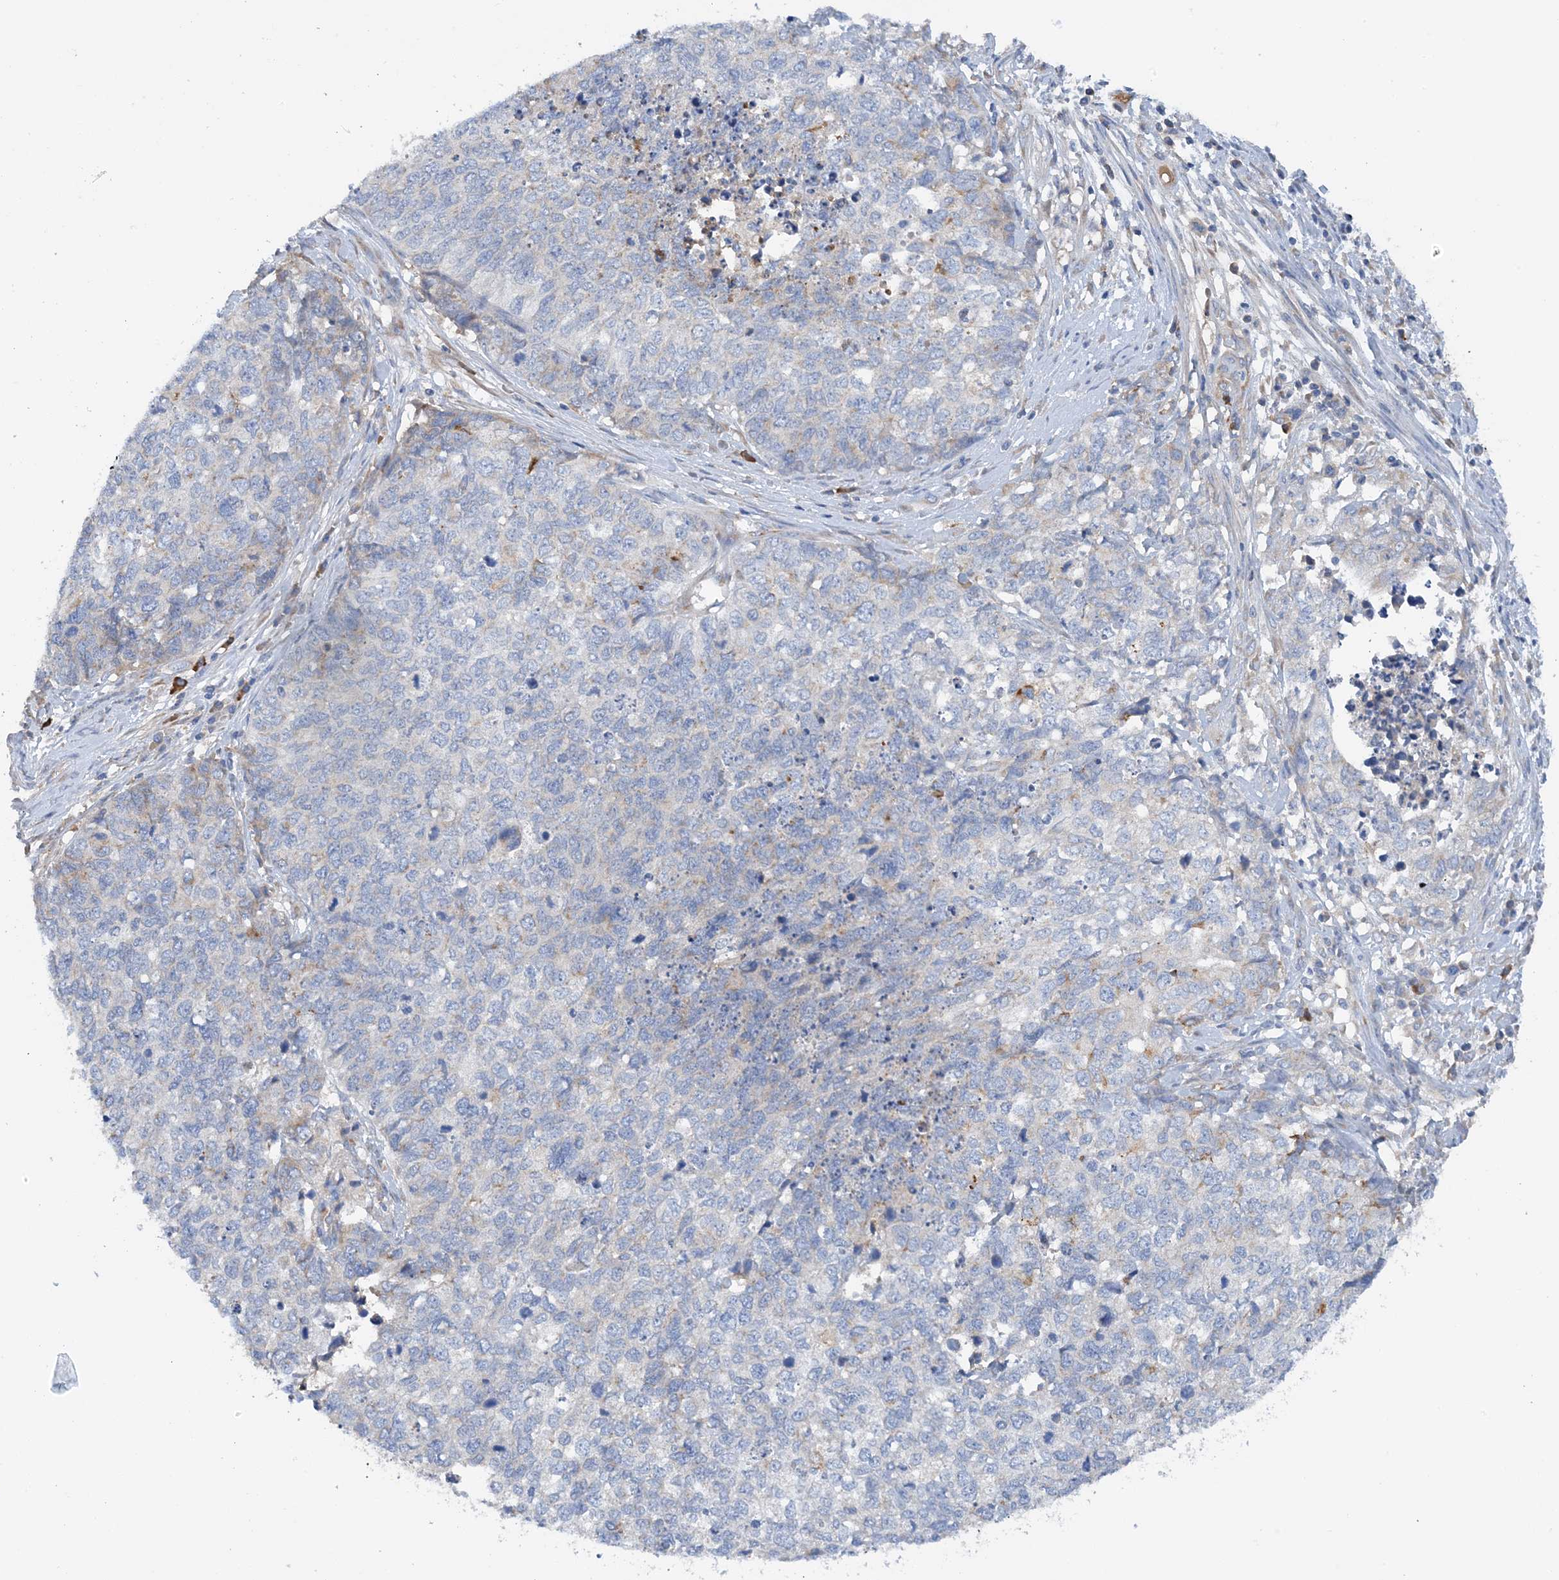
{"staining": {"intensity": "negative", "quantity": "none", "location": "none"}, "tissue": "cervical cancer", "cell_type": "Tumor cells", "image_type": "cancer", "snomed": [{"axis": "morphology", "description": "Squamous cell carcinoma, NOS"}, {"axis": "topography", "description": "Cervix"}], "caption": "DAB immunohistochemical staining of cervical squamous cell carcinoma exhibits no significant staining in tumor cells.", "gene": "SLC5A11", "patient": {"sex": "female", "age": 63}}